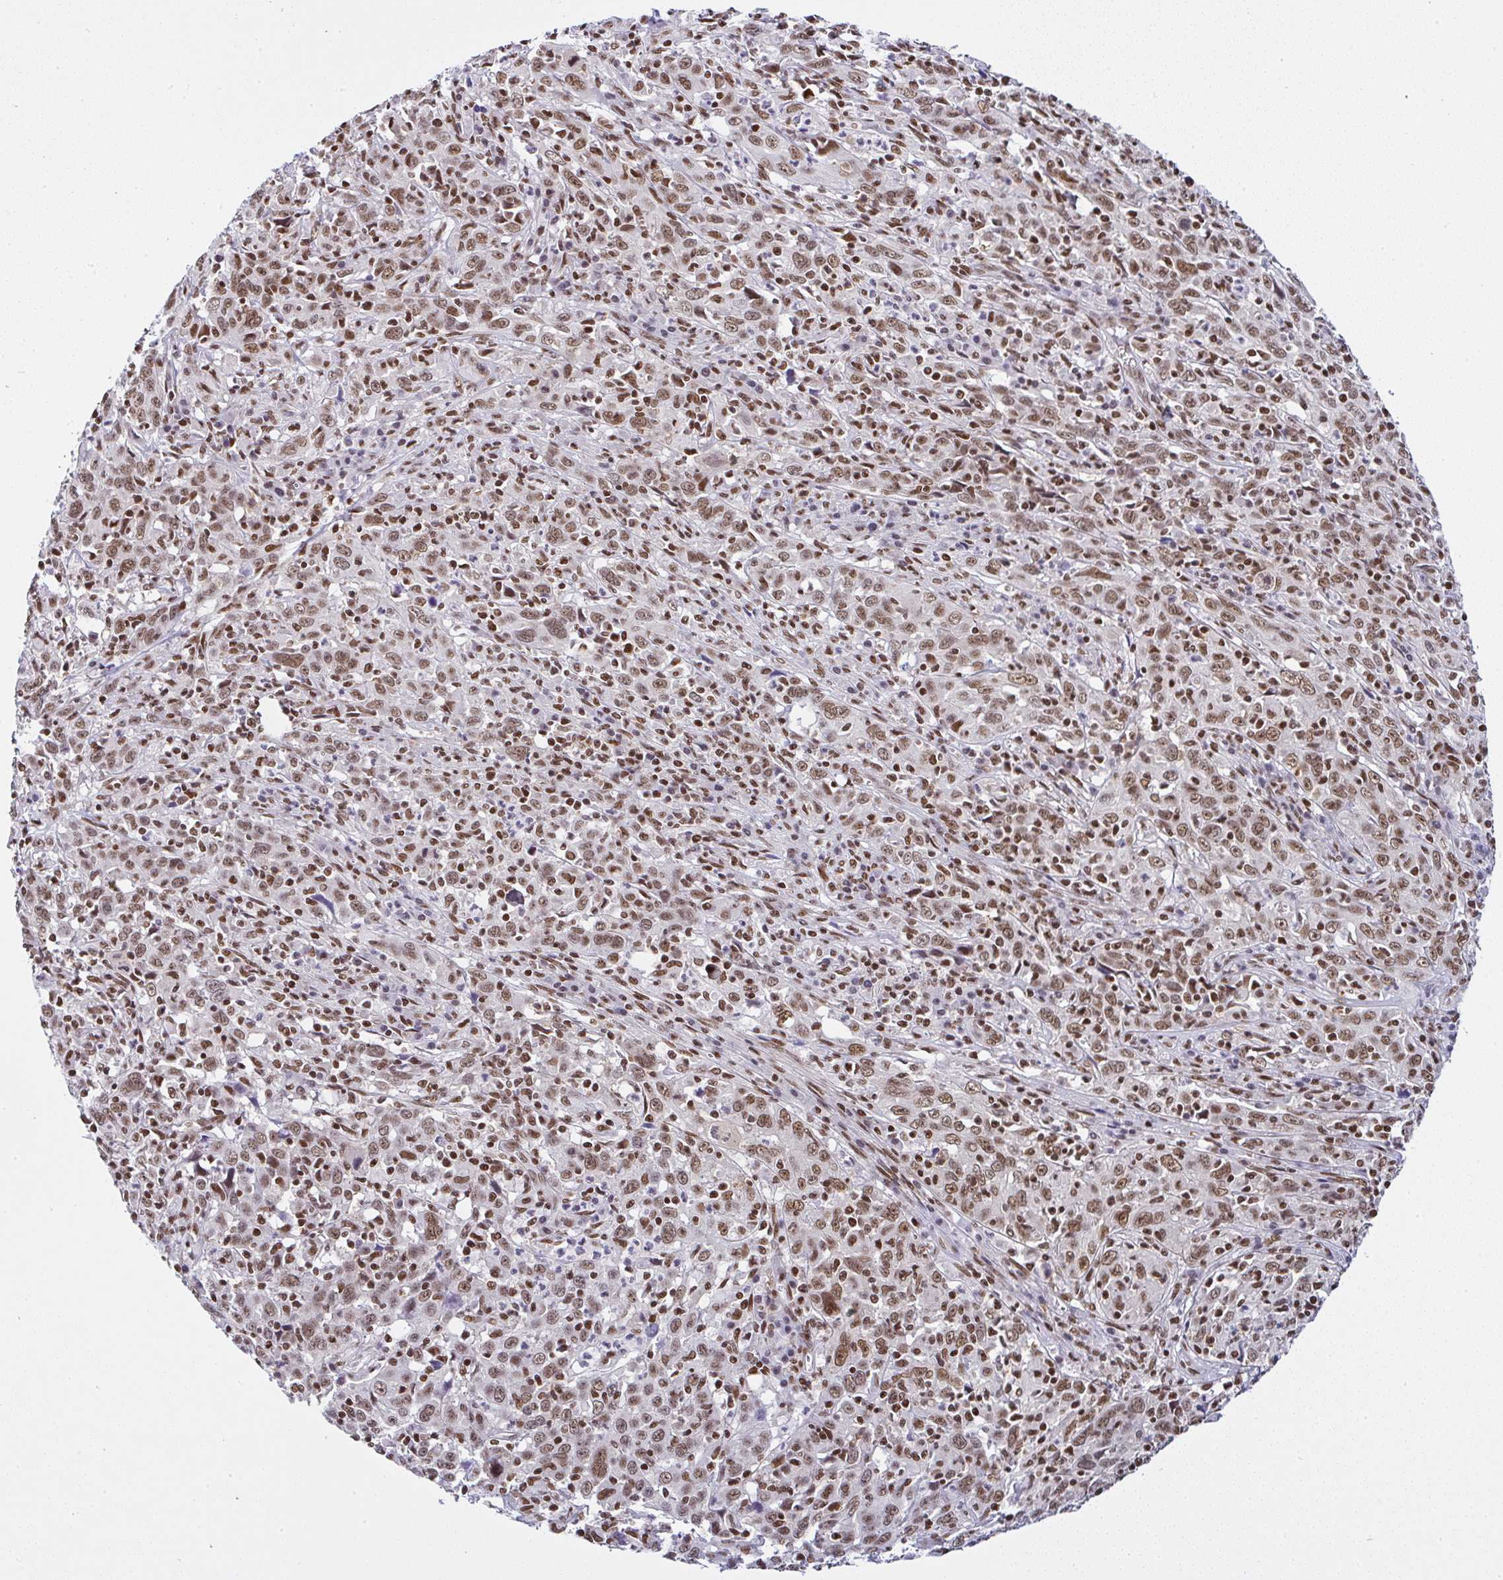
{"staining": {"intensity": "moderate", "quantity": ">75%", "location": "nuclear"}, "tissue": "cervical cancer", "cell_type": "Tumor cells", "image_type": "cancer", "snomed": [{"axis": "morphology", "description": "Squamous cell carcinoma, NOS"}, {"axis": "topography", "description": "Cervix"}], "caption": "IHC staining of cervical cancer (squamous cell carcinoma), which displays medium levels of moderate nuclear staining in approximately >75% of tumor cells indicating moderate nuclear protein staining. The staining was performed using DAB (brown) for protein detection and nuclei were counterstained in hematoxylin (blue).", "gene": "DR1", "patient": {"sex": "female", "age": 46}}